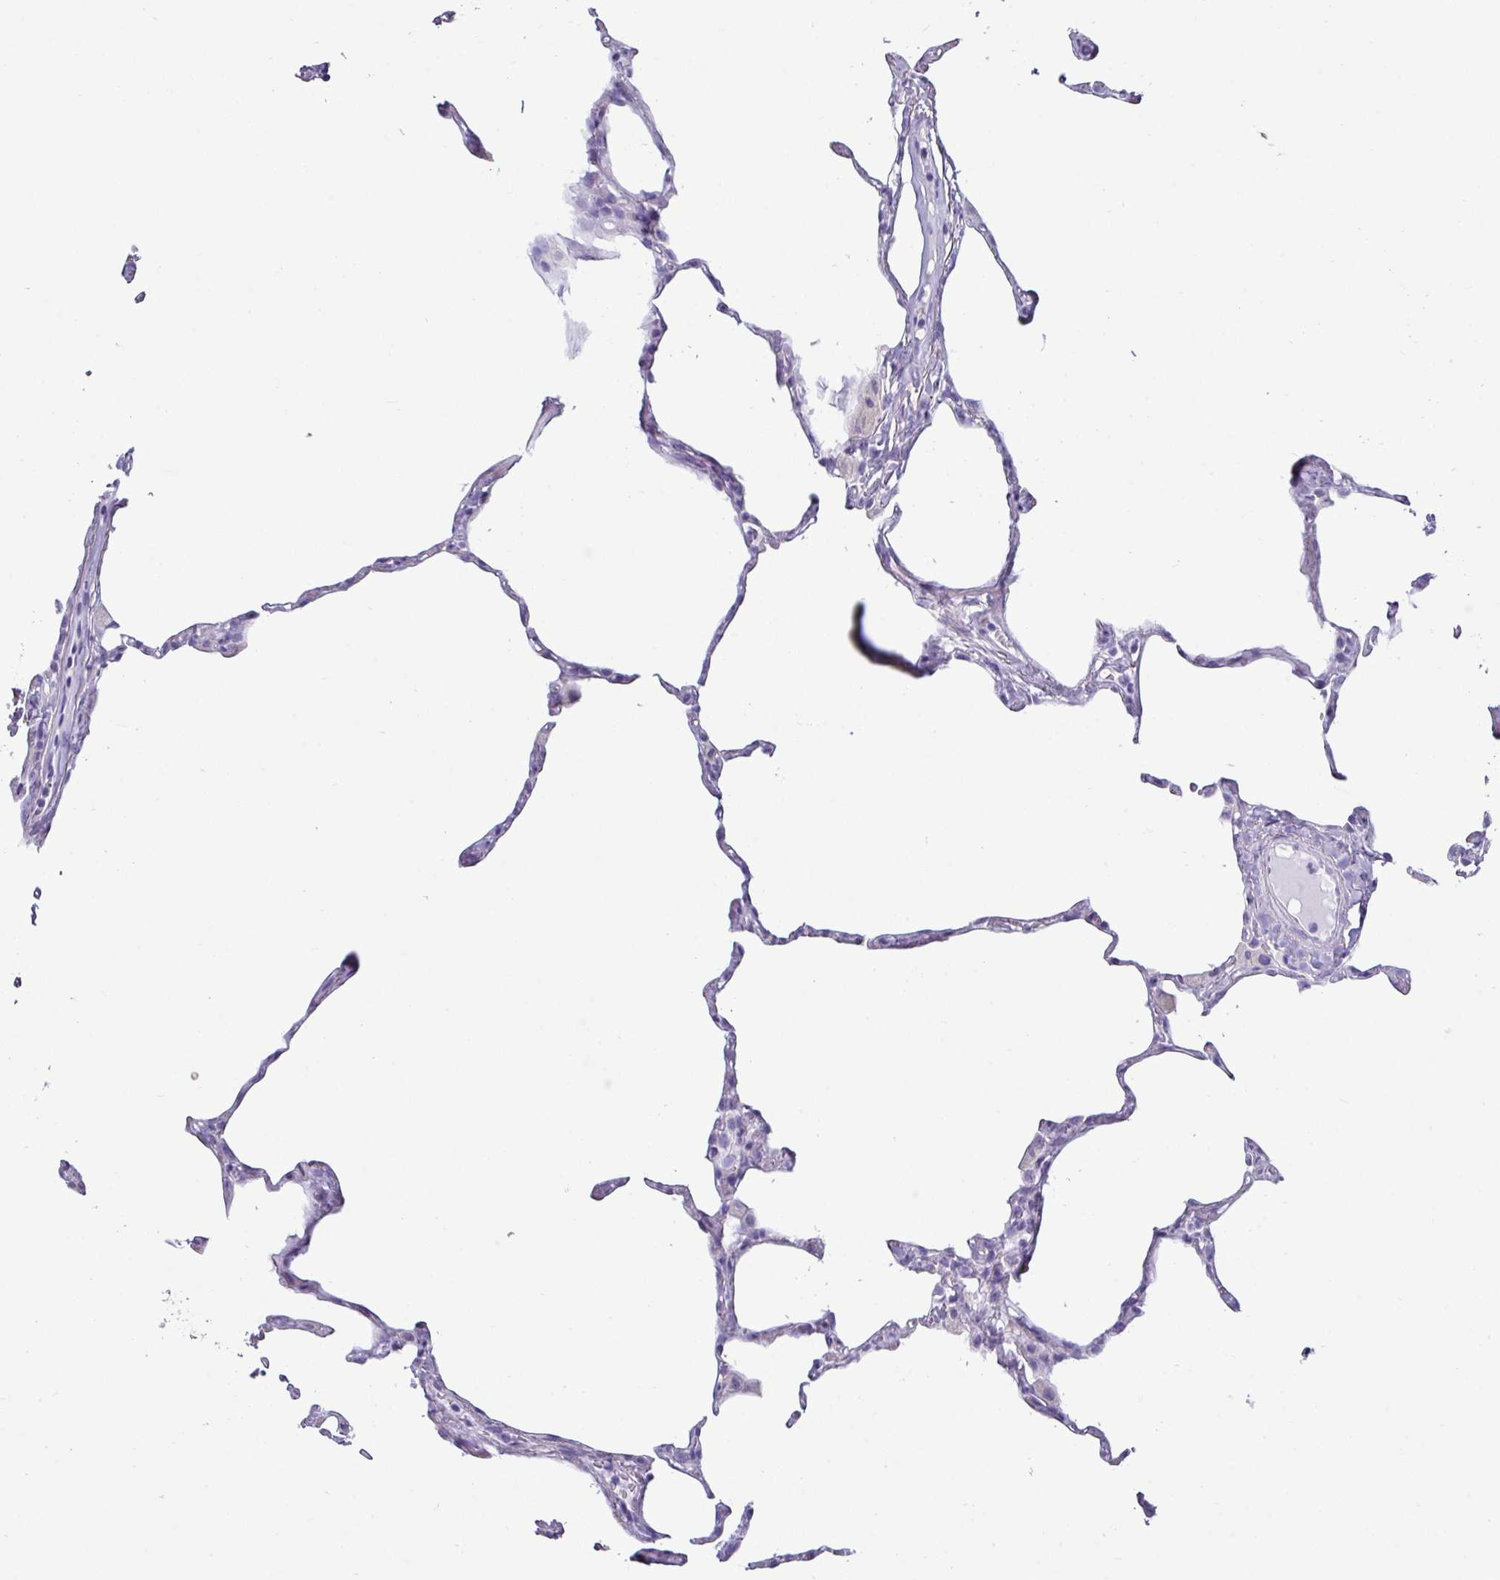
{"staining": {"intensity": "negative", "quantity": "none", "location": "none"}, "tissue": "lung", "cell_type": "Alveolar cells", "image_type": "normal", "snomed": [{"axis": "morphology", "description": "Normal tissue, NOS"}, {"axis": "topography", "description": "Lung"}], "caption": "DAB (3,3'-diaminobenzidine) immunohistochemical staining of unremarkable lung exhibits no significant positivity in alveolar cells.", "gene": "VCX2", "patient": {"sex": "male", "age": 65}}